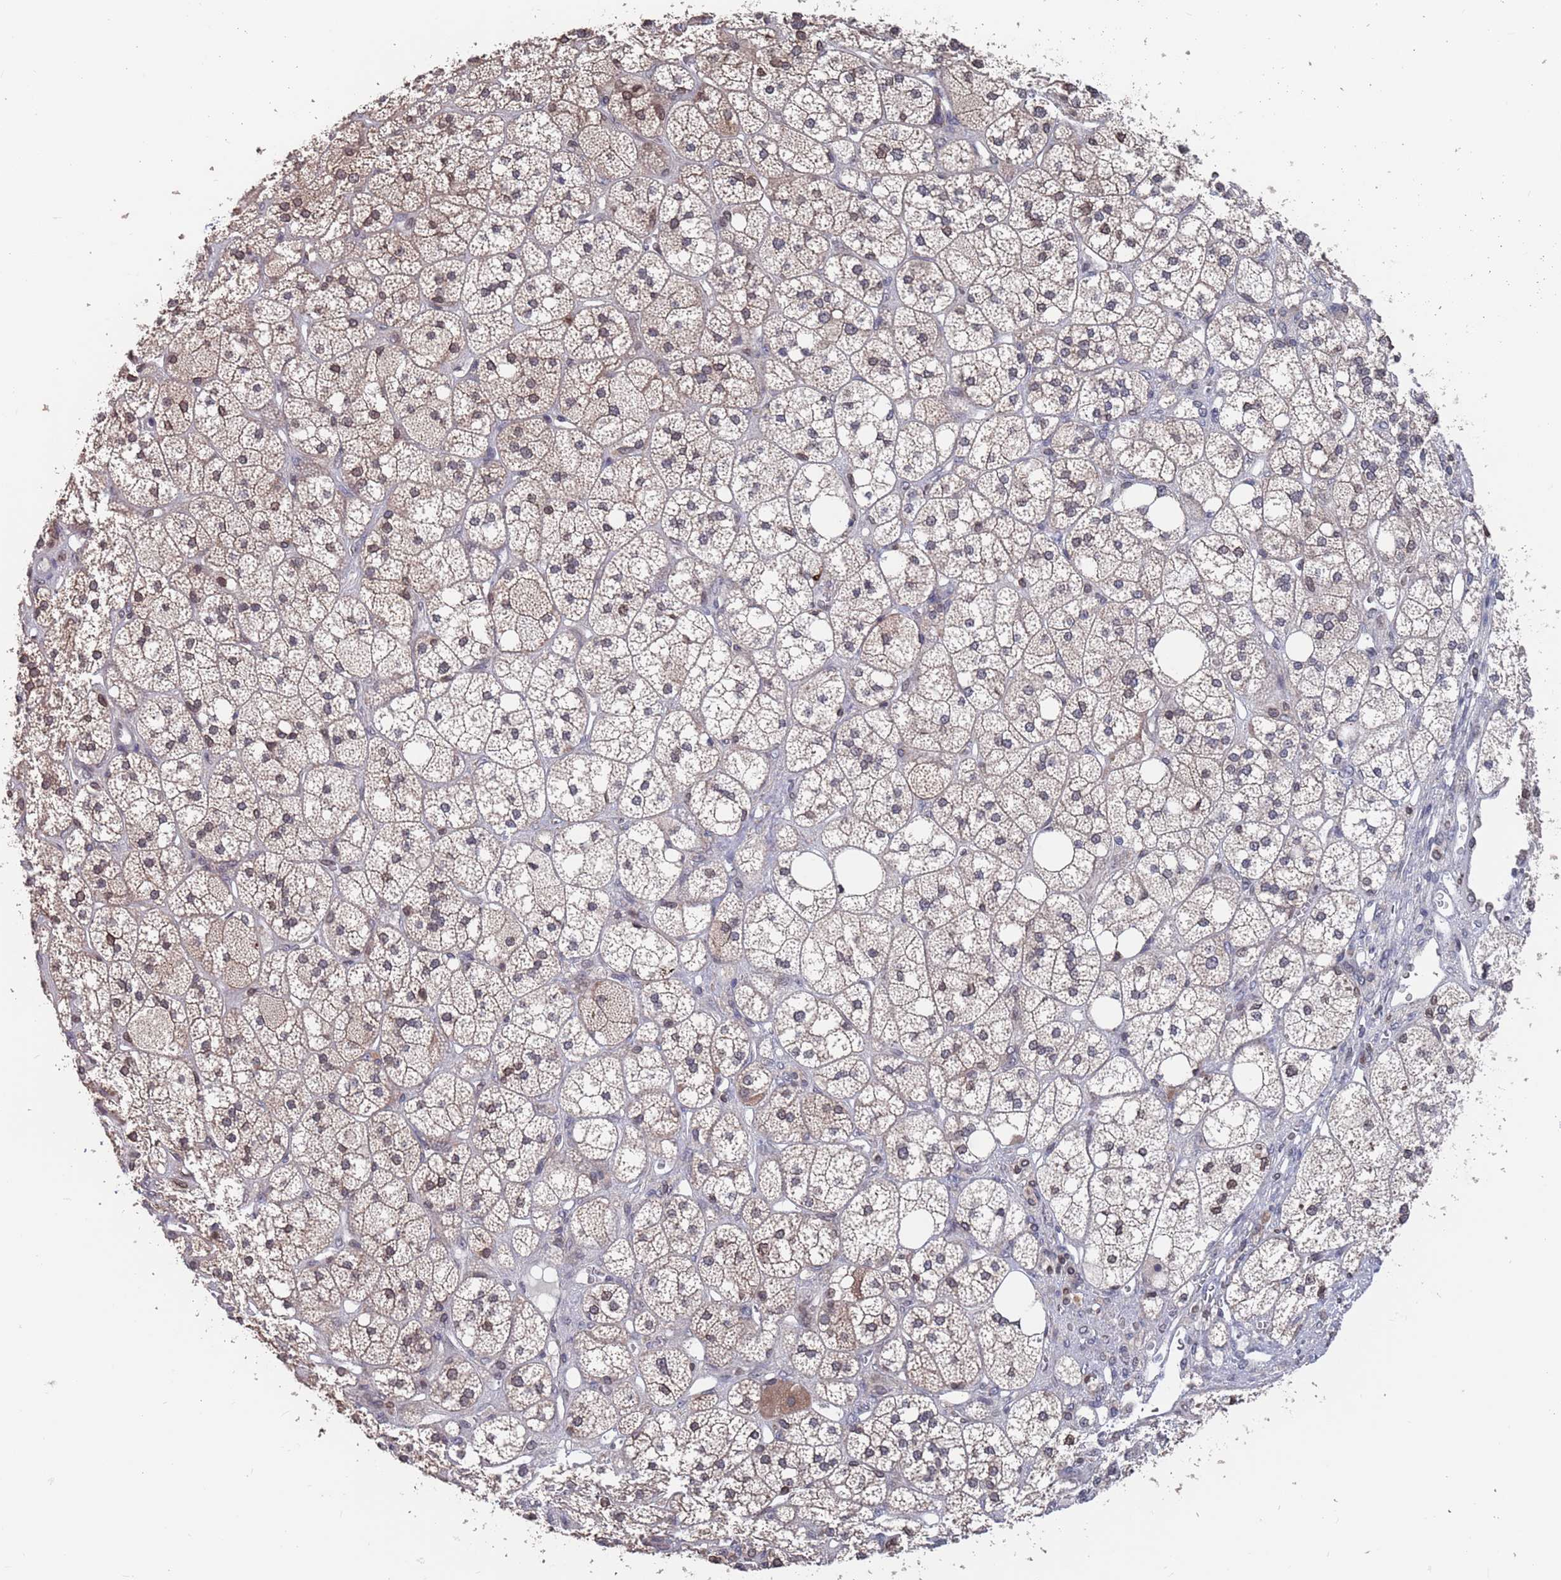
{"staining": {"intensity": "weak", "quantity": "25%-75%", "location": "cytoplasmic/membranous"}, "tissue": "adrenal gland", "cell_type": "Glandular cells", "image_type": "normal", "snomed": [{"axis": "morphology", "description": "Normal tissue, NOS"}, {"axis": "topography", "description": "Adrenal gland"}], "caption": "An IHC histopathology image of unremarkable tissue is shown. Protein staining in brown highlights weak cytoplasmic/membranous positivity in adrenal gland within glandular cells.", "gene": "SDHAF3", "patient": {"sex": "male", "age": 61}}